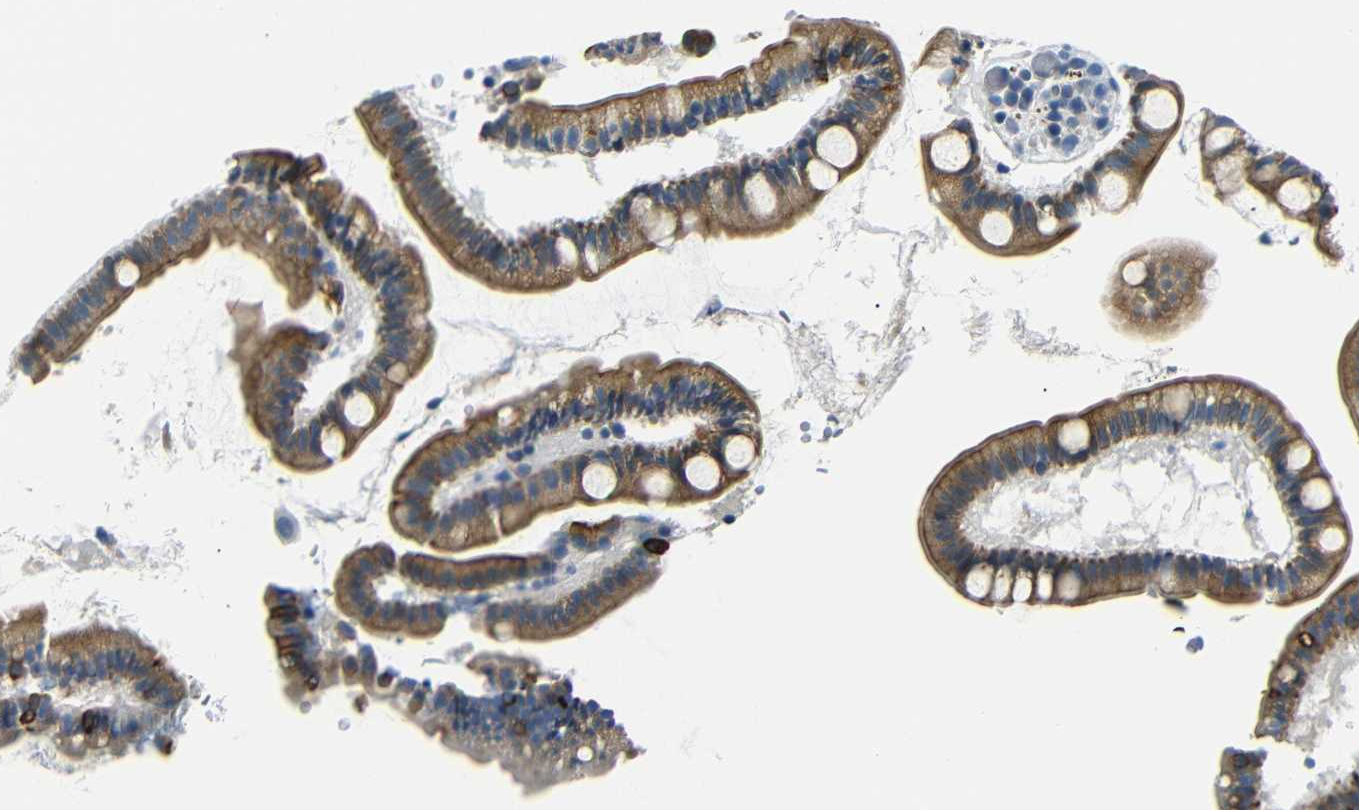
{"staining": {"intensity": "moderate", "quantity": ">75%", "location": "cytoplasmic/membranous"}, "tissue": "small intestine", "cell_type": "Glandular cells", "image_type": "normal", "snomed": [{"axis": "morphology", "description": "Normal tissue, NOS"}, {"axis": "topography", "description": "Small intestine"}], "caption": "Benign small intestine shows moderate cytoplasmic/membranous positivity in about >75% of glandular cells, visualized by immunohistochemistry. The protein is stained brown, and the nuclei are stained in blue (DAB (3,3'-diaminobenzidine) IHC with brightfield microscopy, high magnification).", "gene": "TAFA1", "patient": {"sex": "female", "age": 84}}